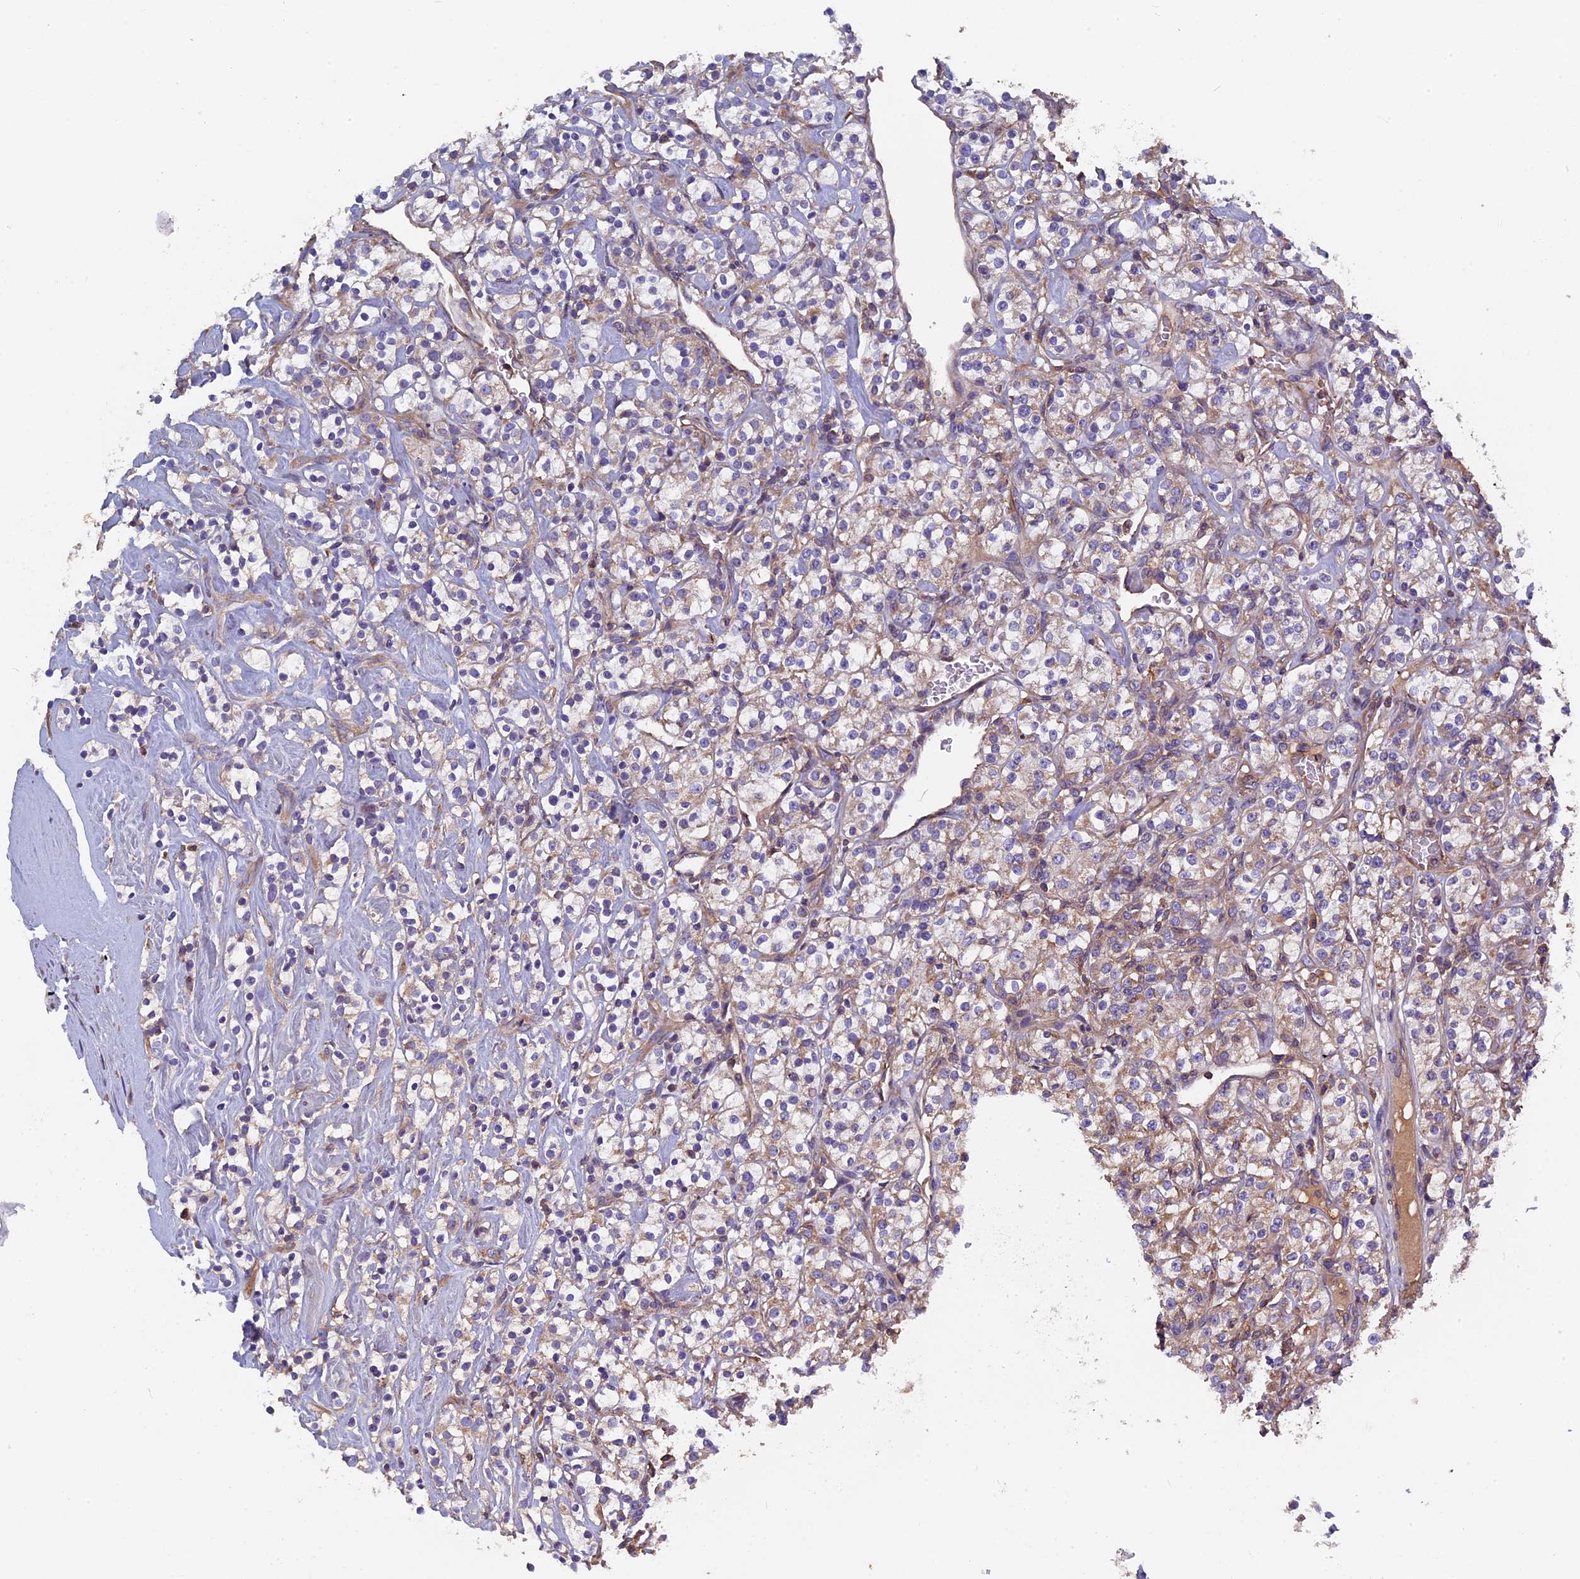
{"staining": {"intensity": "weak", "quantity": "<25%", "location": "cytoplasmic/membranous"}, "tissue": "renal cancer", "cell_type": "Tumor cells", "image_type": "cancer", "snomed": [{"axis": "morphology", "description": "Adenocarcinoma, NOS"}, {"axis": "topography", "description": "Kidney"}], "caption": "Tumor cells are negative for brown protein staining in adenocarcinoma (renal). (Brightfield microscopy of DAB (3,3'-diaminobenzidine) immunohistochemistry at high magnification).", "gene": "CCDC153", "patient": {"sex": "male", "age": 77}}